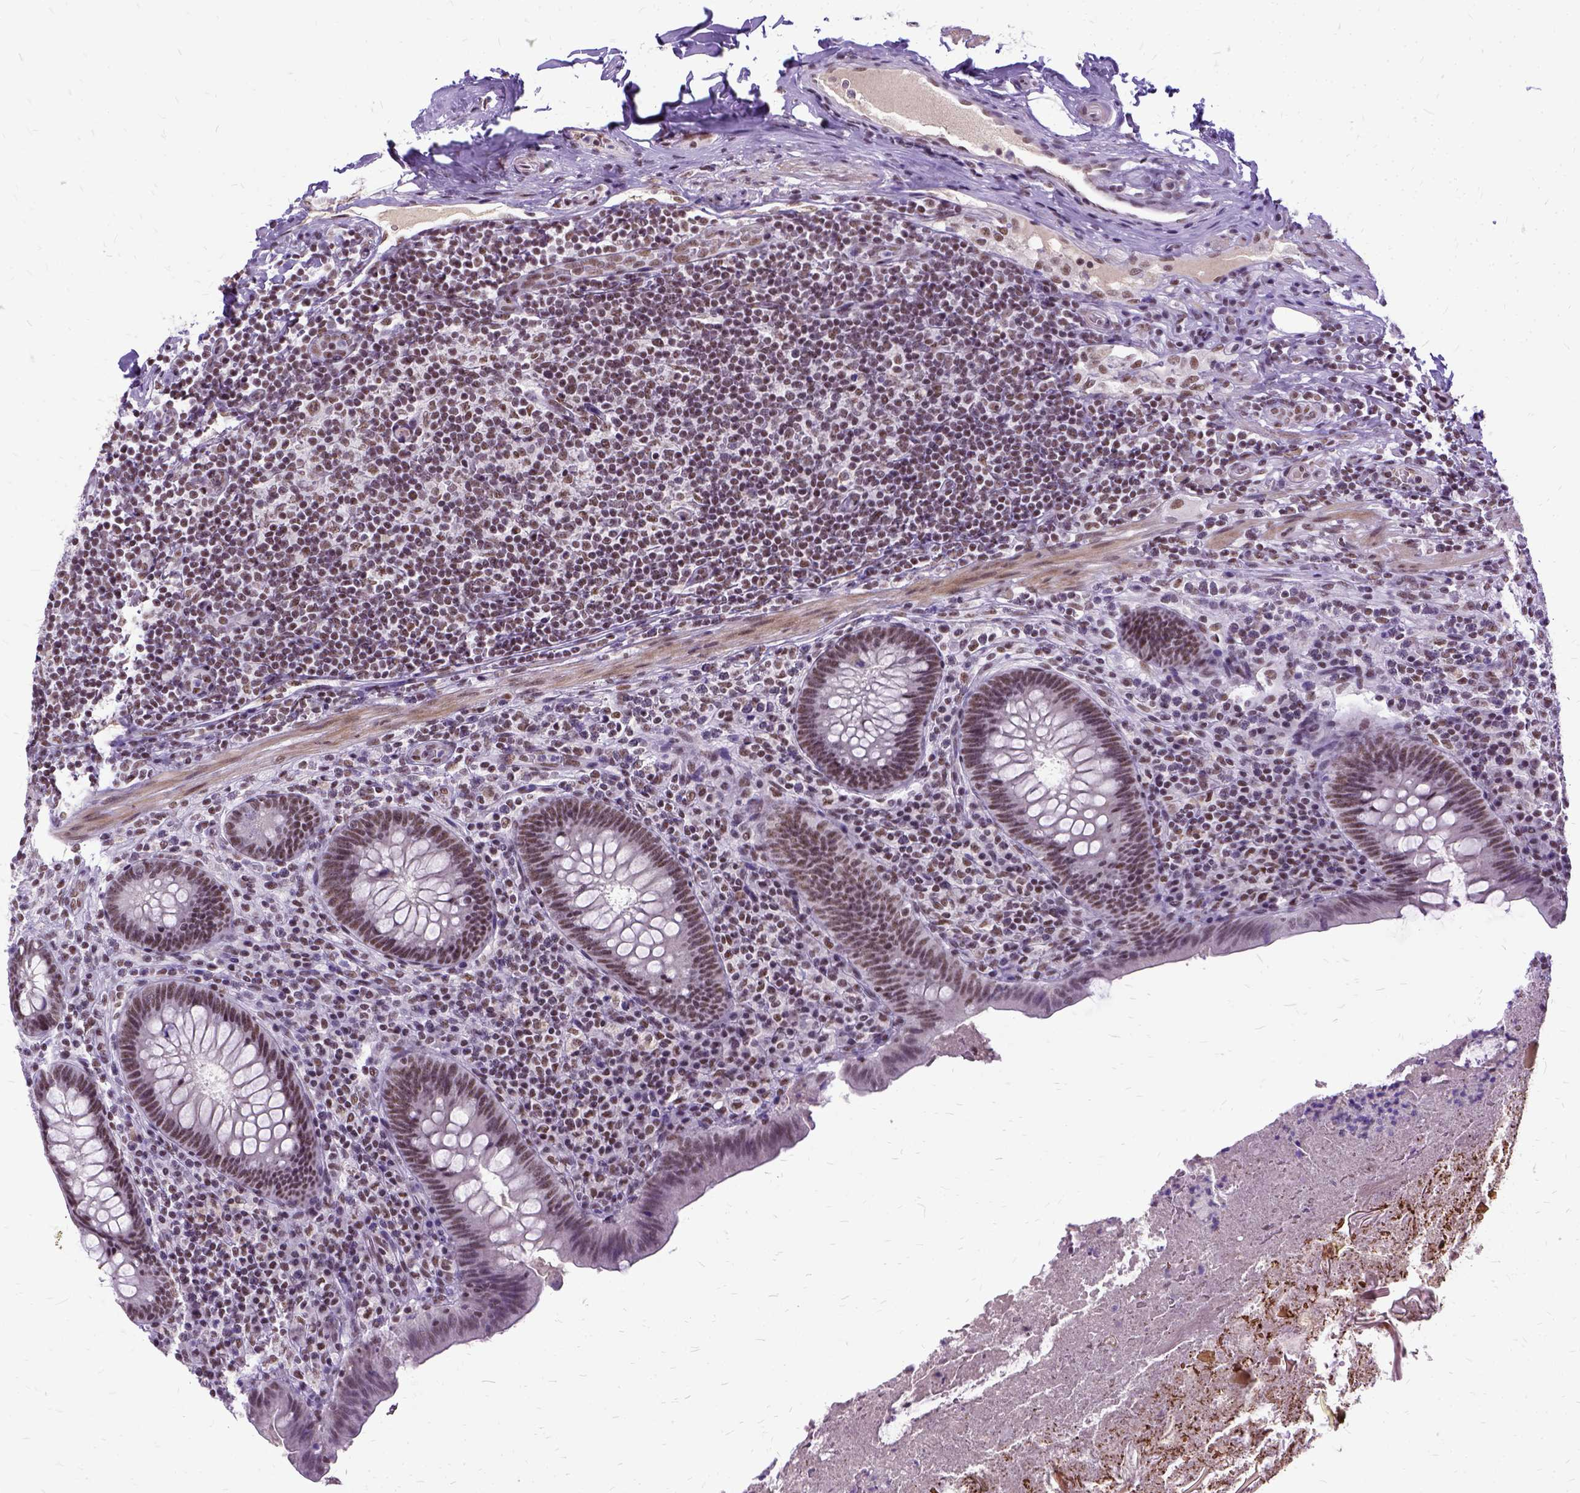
{"staining": {"intensity": "moderate", "quantity": ">75%", "location": "nuclear"}, "tissue": "appendix", "cell_type": "Glandular cells", "image_type": "normal", "snomed": [{"axis": "morphology", "description": "Normal tissue, NOS"}, {"axis": "topography", "description": "Appendix"}], "caption": "IHC (DAB) staining of unremarkable human appendix shows moderate nuclear protein staining in about >75% of glandular cells.", "gene": "SETD1A", "patient": {"sex": "male", "age": 47}}